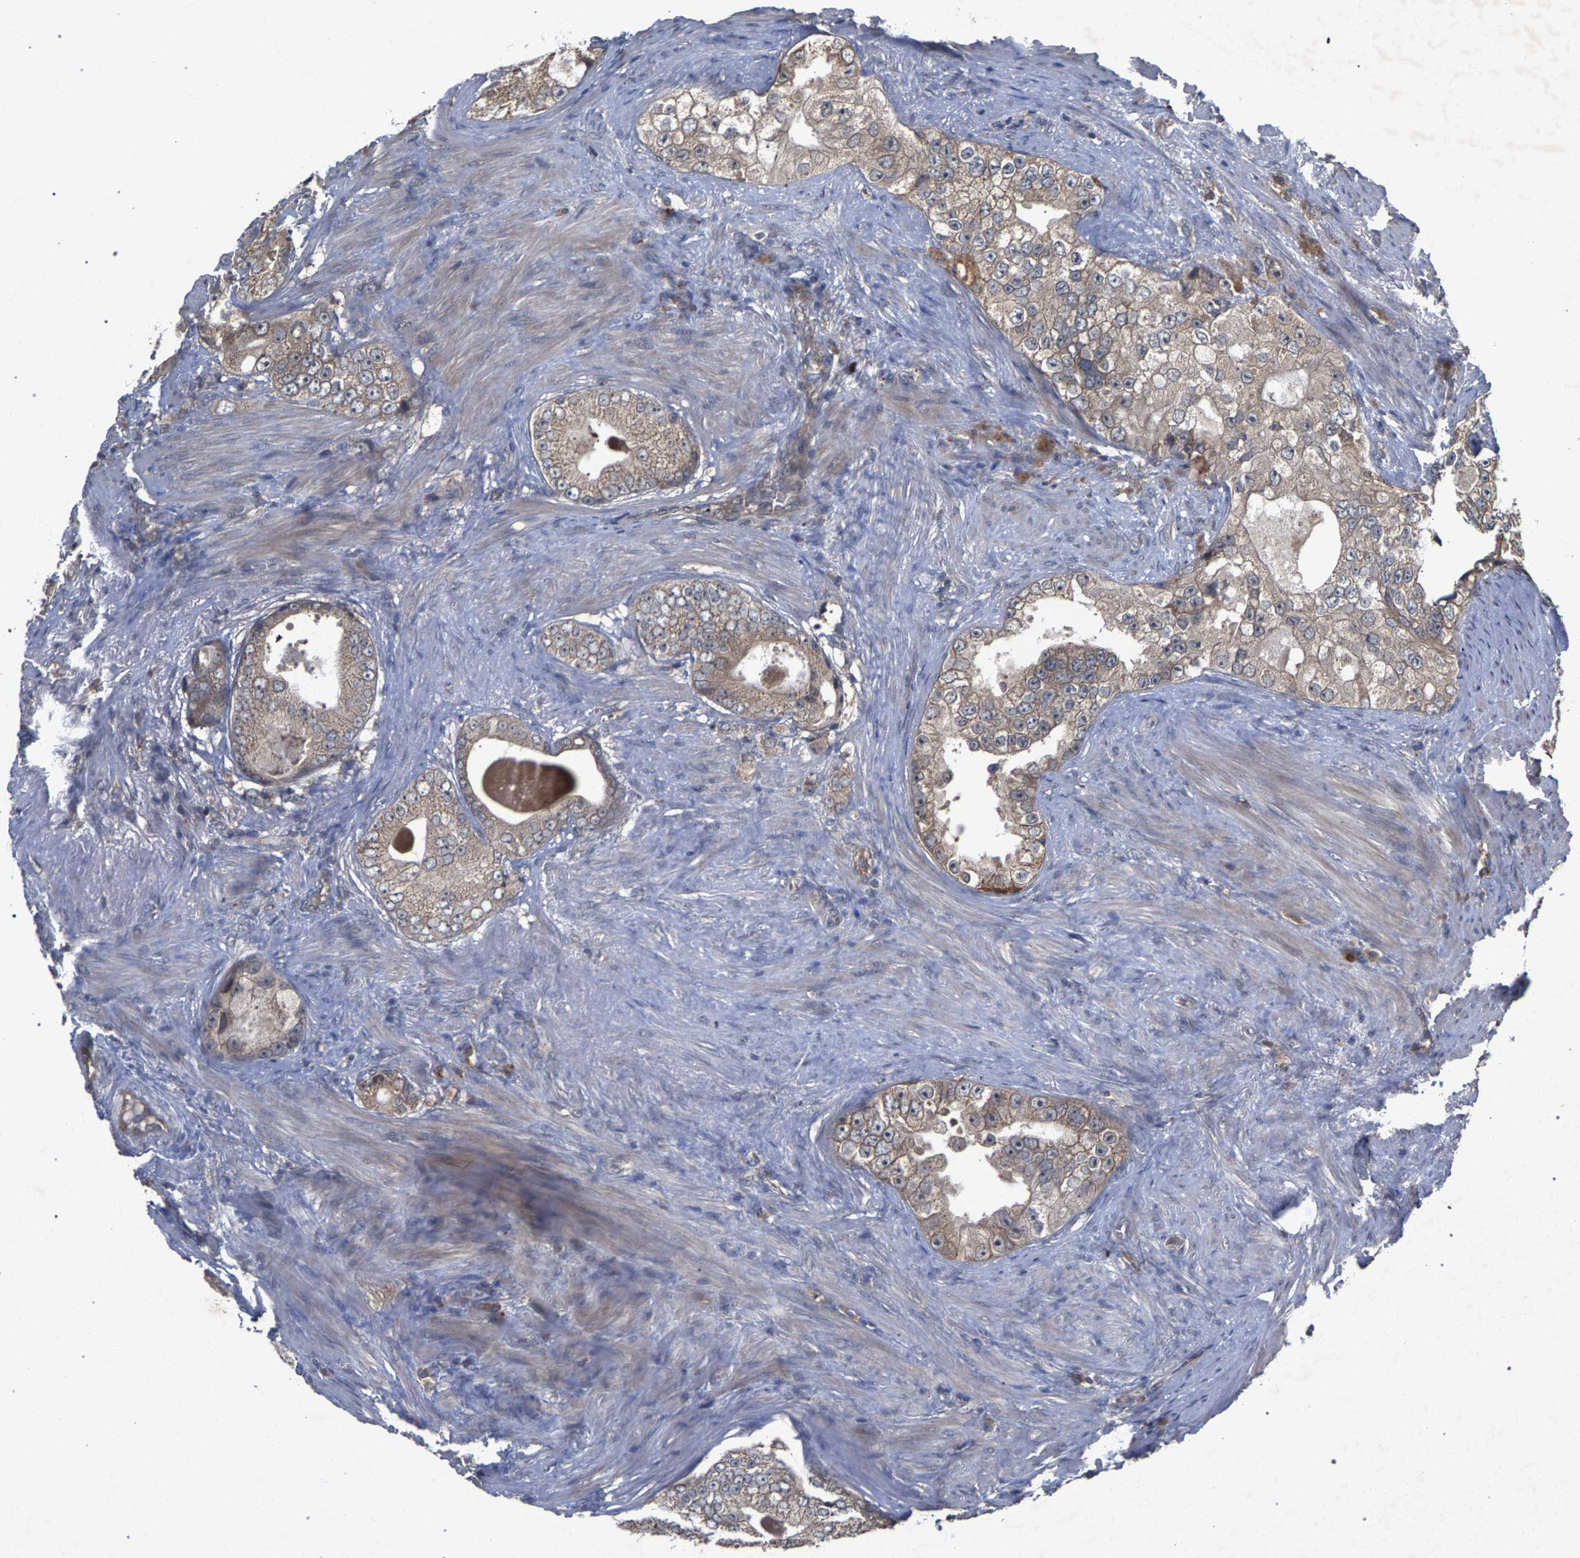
{"staining": {"intensity": "weak", "quantity": ">75%", "location": "cytoplasmic/membranous"}, "tissue": "prostate cancer", "cell_type": "Tumor cells", "image_type": "cancer", "snomed": [{"axis": "morphology", "description": "Adenocarcinoma, High grade"}, {"axis": "topography", "description": "Prostate"}], "caption": "Immunohistochemical staining of human high-grade adenocarcinoma (prostate) shows weak cytoplasmic/membranous protein expression in approximately >75% of tumor cells.", "gene": "SLC4A4", "patient": {"sex": "male", "age": 66}}